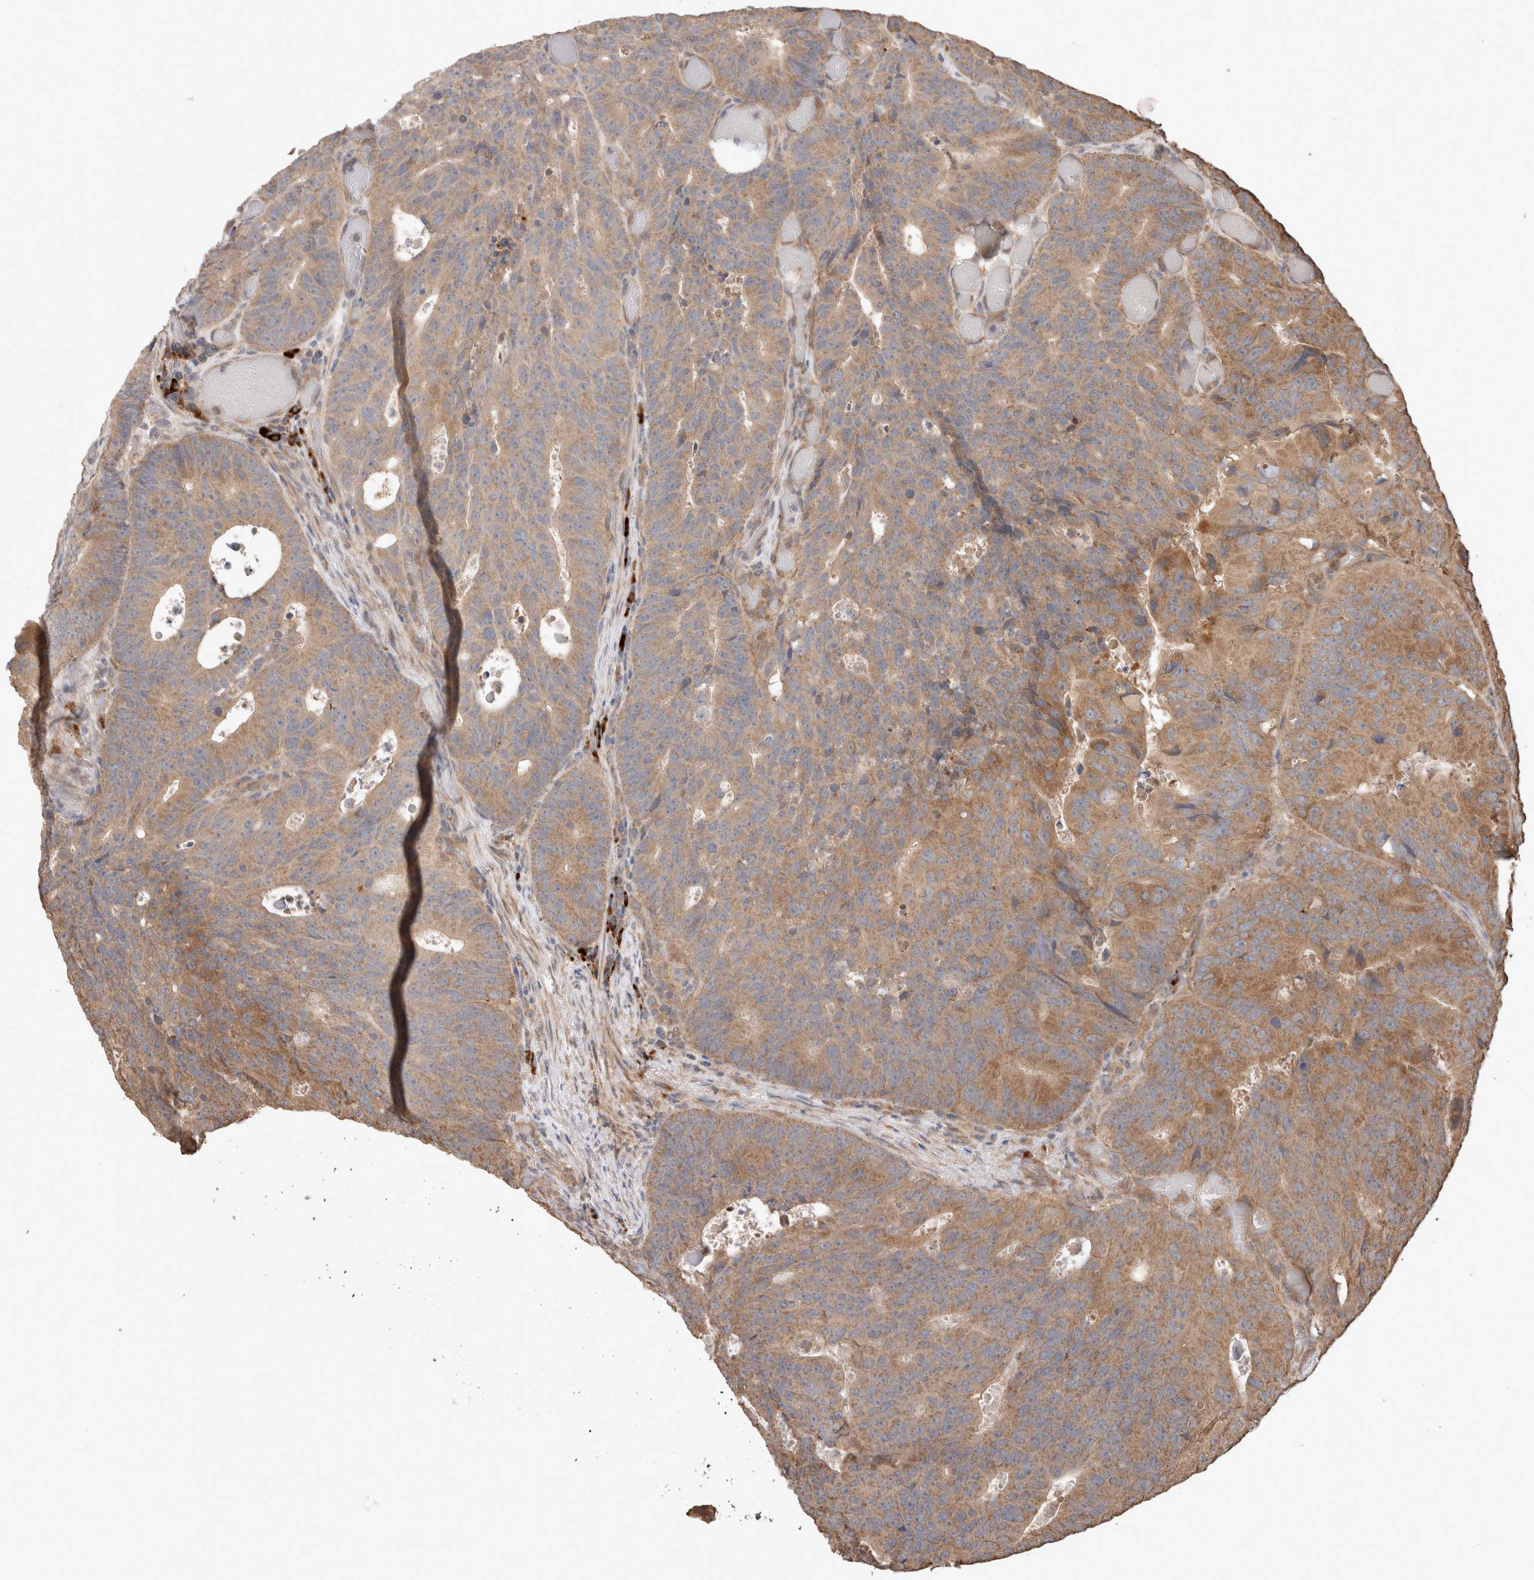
{"staining": {"intensity": "moderate", "quantity": ">75%", "location": "cytoplasmic/membranous"}, "tissue": "colorectal cancer", "cell_type": "Tumor cells", "image_type": "cancer", "snomed": [{"axis": "morphology", "description": "Adenocarcinoma, NOS"}, {"axis": "topography", "description": "Colon"}], "caption": "About >75% of tumor cells in human adenocarcinoma (colorectal) exhibit moderate cytoplasmic/membranous protein positivity as visualized by brown immunohistochemical staining.", "gene": "HROB", "patient": {"sex": "male", "age": 87}}